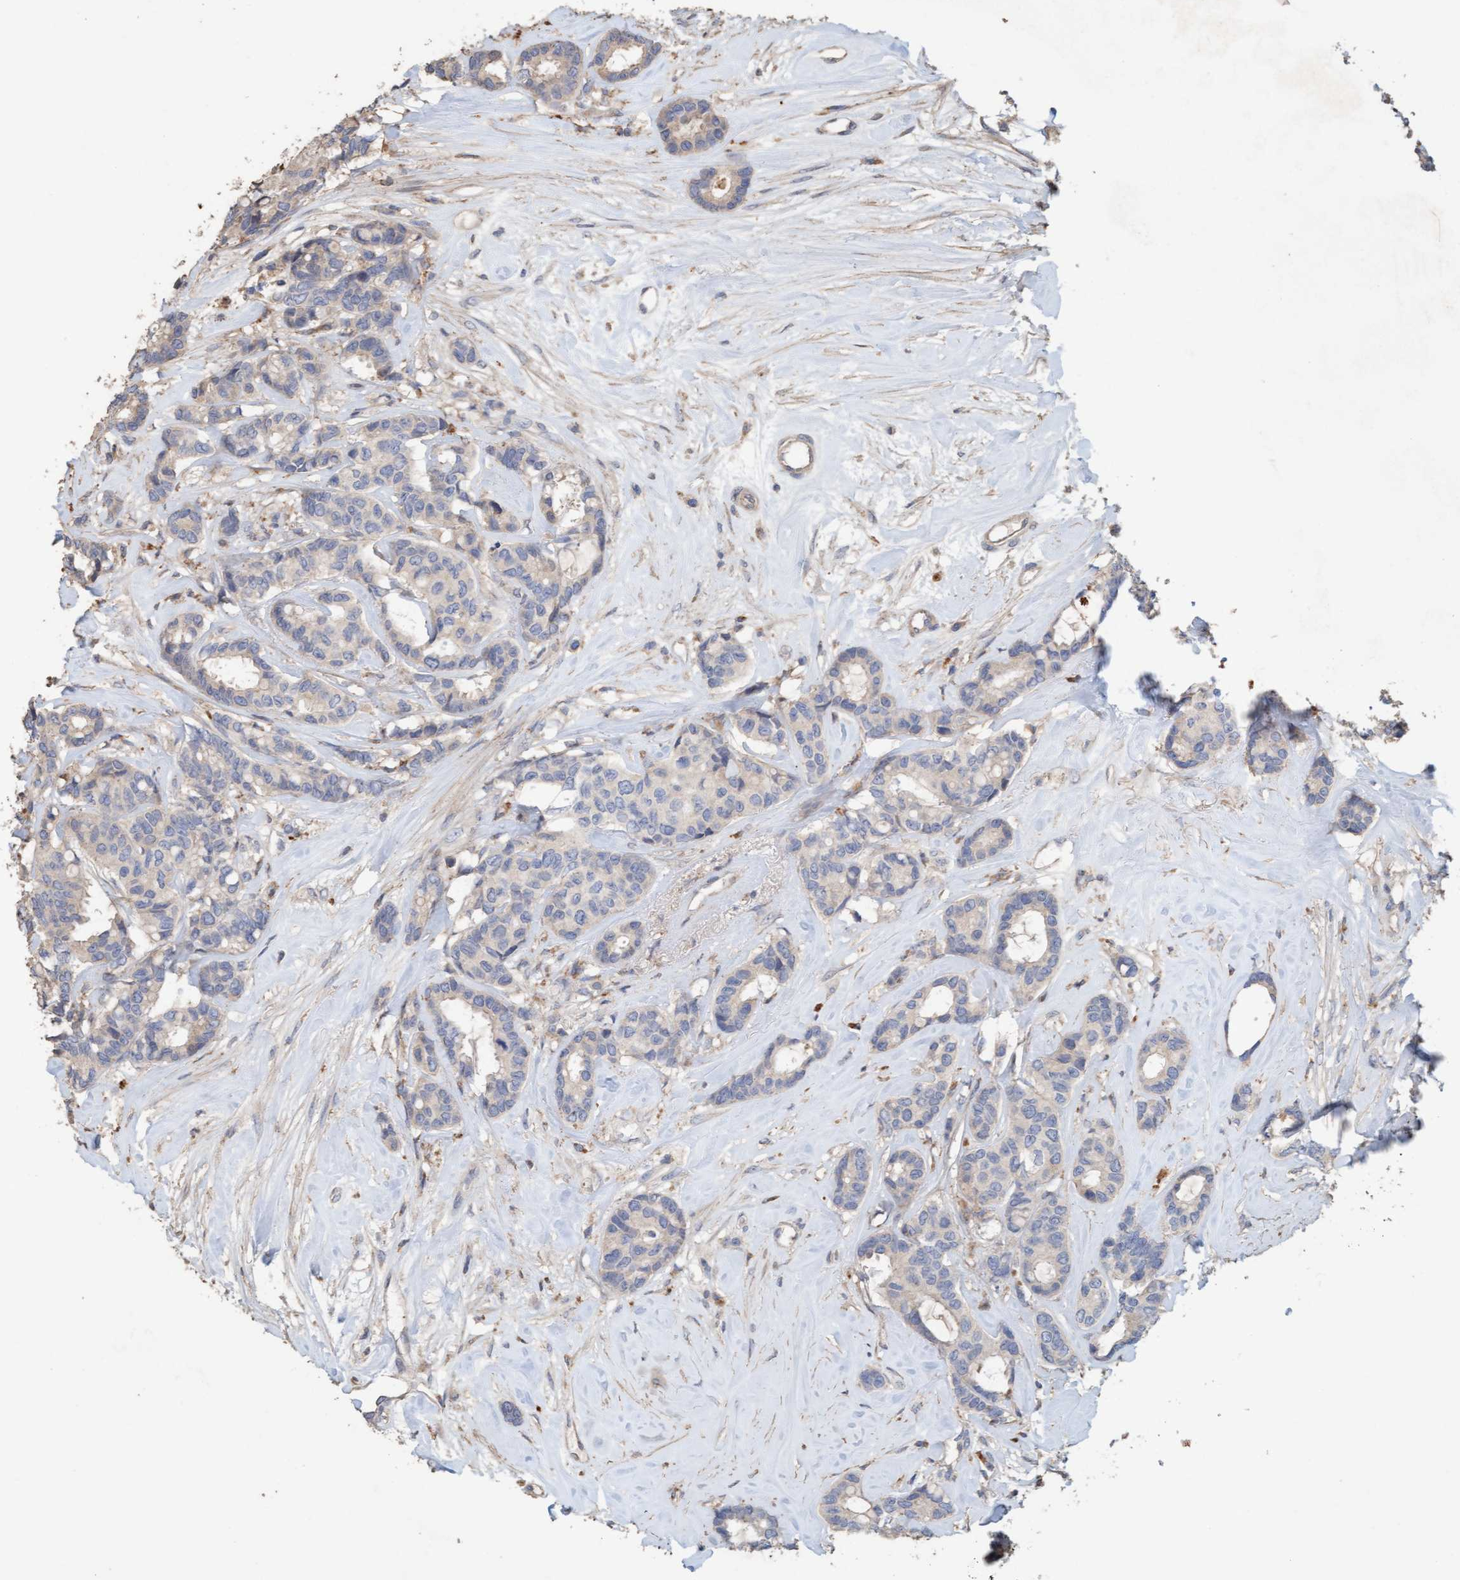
{"staining": {"intensity": "weak", "quantity": "<25%", "location": "cytoplasmic/membranous"}, "tissue": "breast cancer", "cell_type": "Tumor cells", "image_type": "cancer", "snomed": [{"axis": "morphology", "description": "Duct carcinoma"}, {"axis": "topography", "description": "Breast"}], "caption": "IHC of human breast cancer (infiltrating ductal carcinoma) demonstrates no positivity in tumor cells. (DAB (3,3'-diaminobenzidine) immunohistochemistry (IHC) with hematoxylin counter stain).", "gene": "LONRF1", "patient": {"sex": "female", "age": 87}}